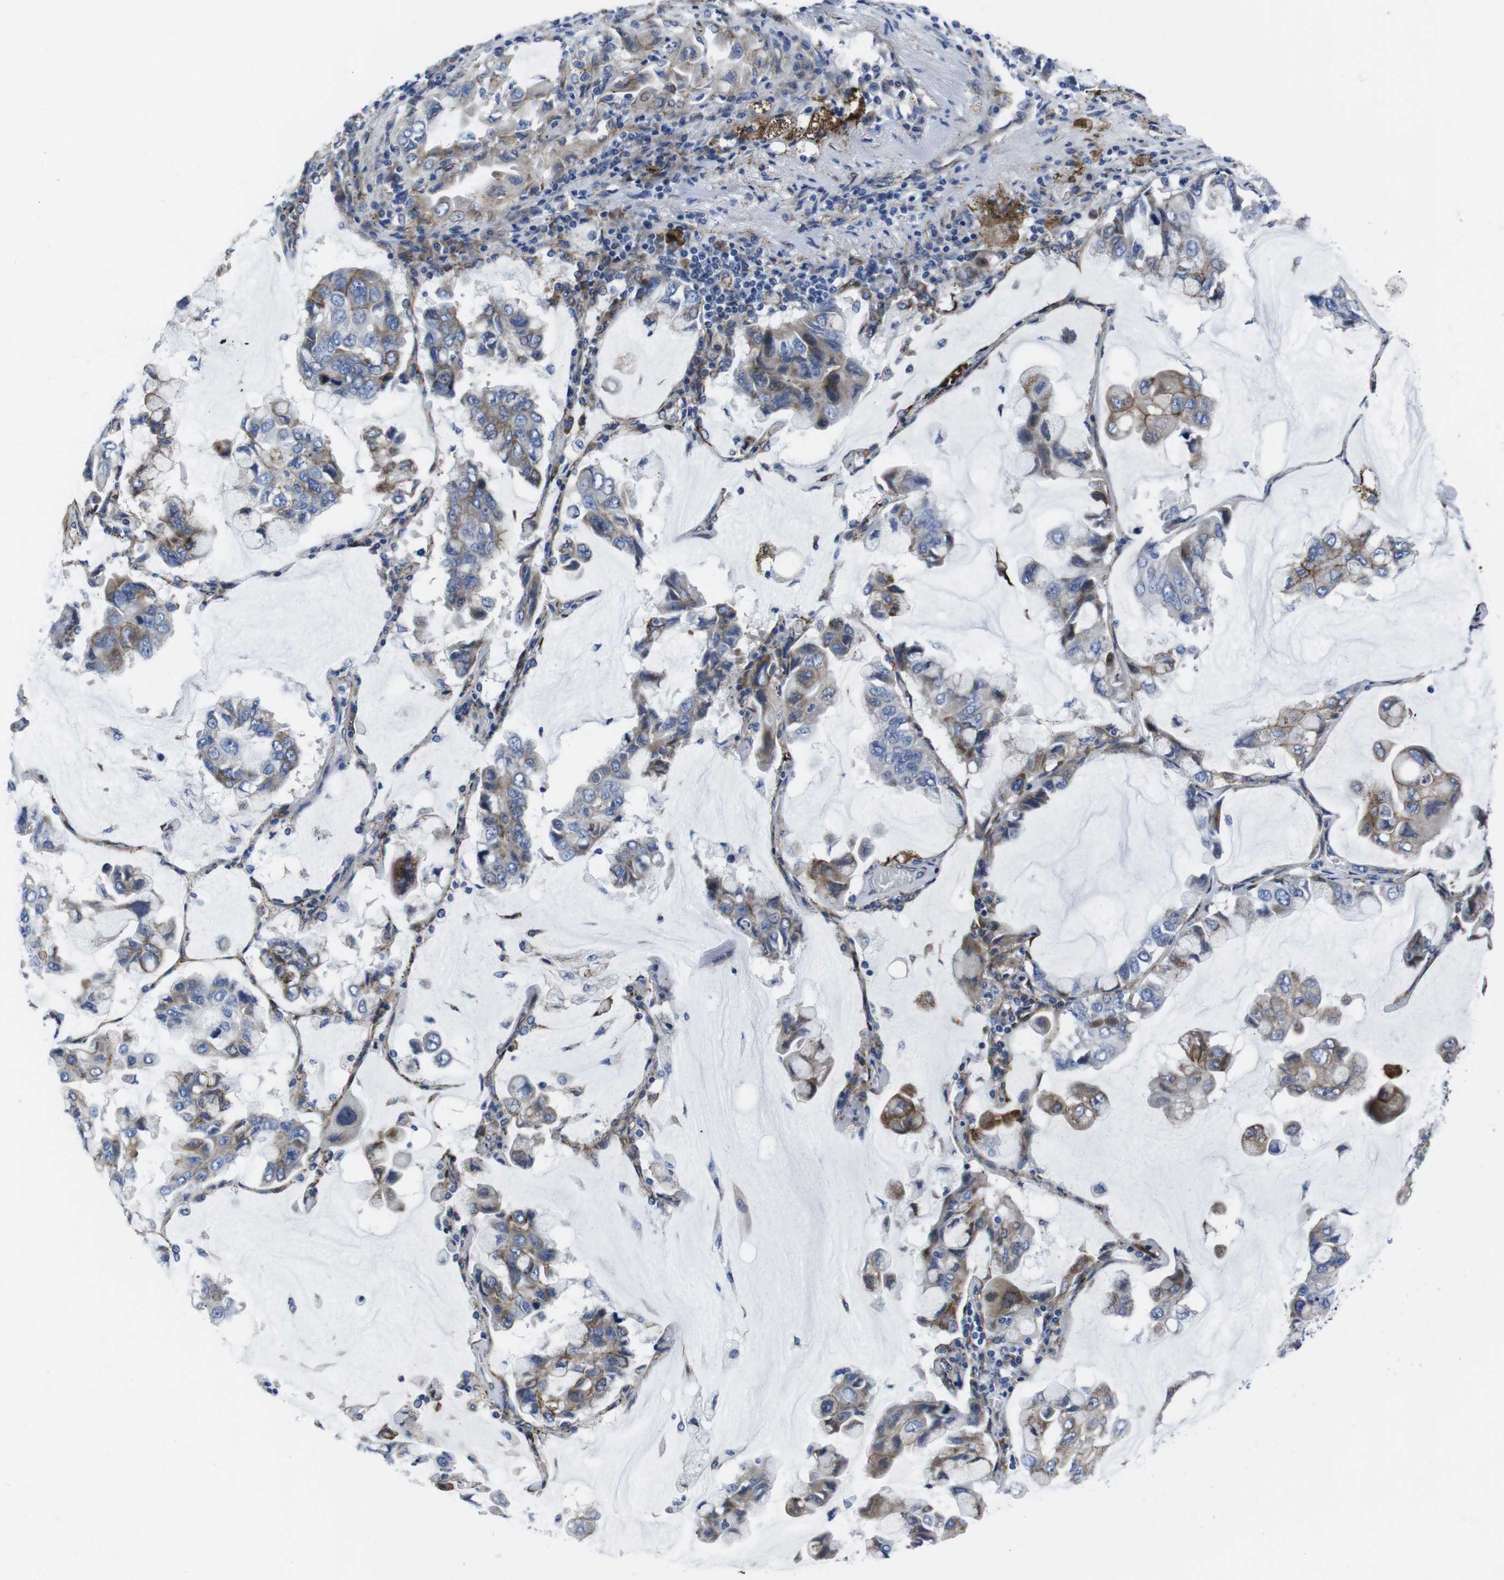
{"staining": {"intensity": "moderate", "quantity": "<25%", "location": "cytoplasmic/membranous"}, "tissue": "lung cancer", "cell_type": "Tumor cells", "image_type": "cancer", "snomed": [{"axis": "morphology", "description": "Adenocarcinoma, NOS"}, {"axis": "topography", "description": "Lung"}], "caption": "DAB (3,3'-diaminobenzidine) immunohistochemical staining of lung adenocarcinoma exhibits moderate cytoplasmic/membranous protein staining in about <25% of tumor cells.", "gene": "NUMB", "patient": {"sex": "male", "age": 64}}